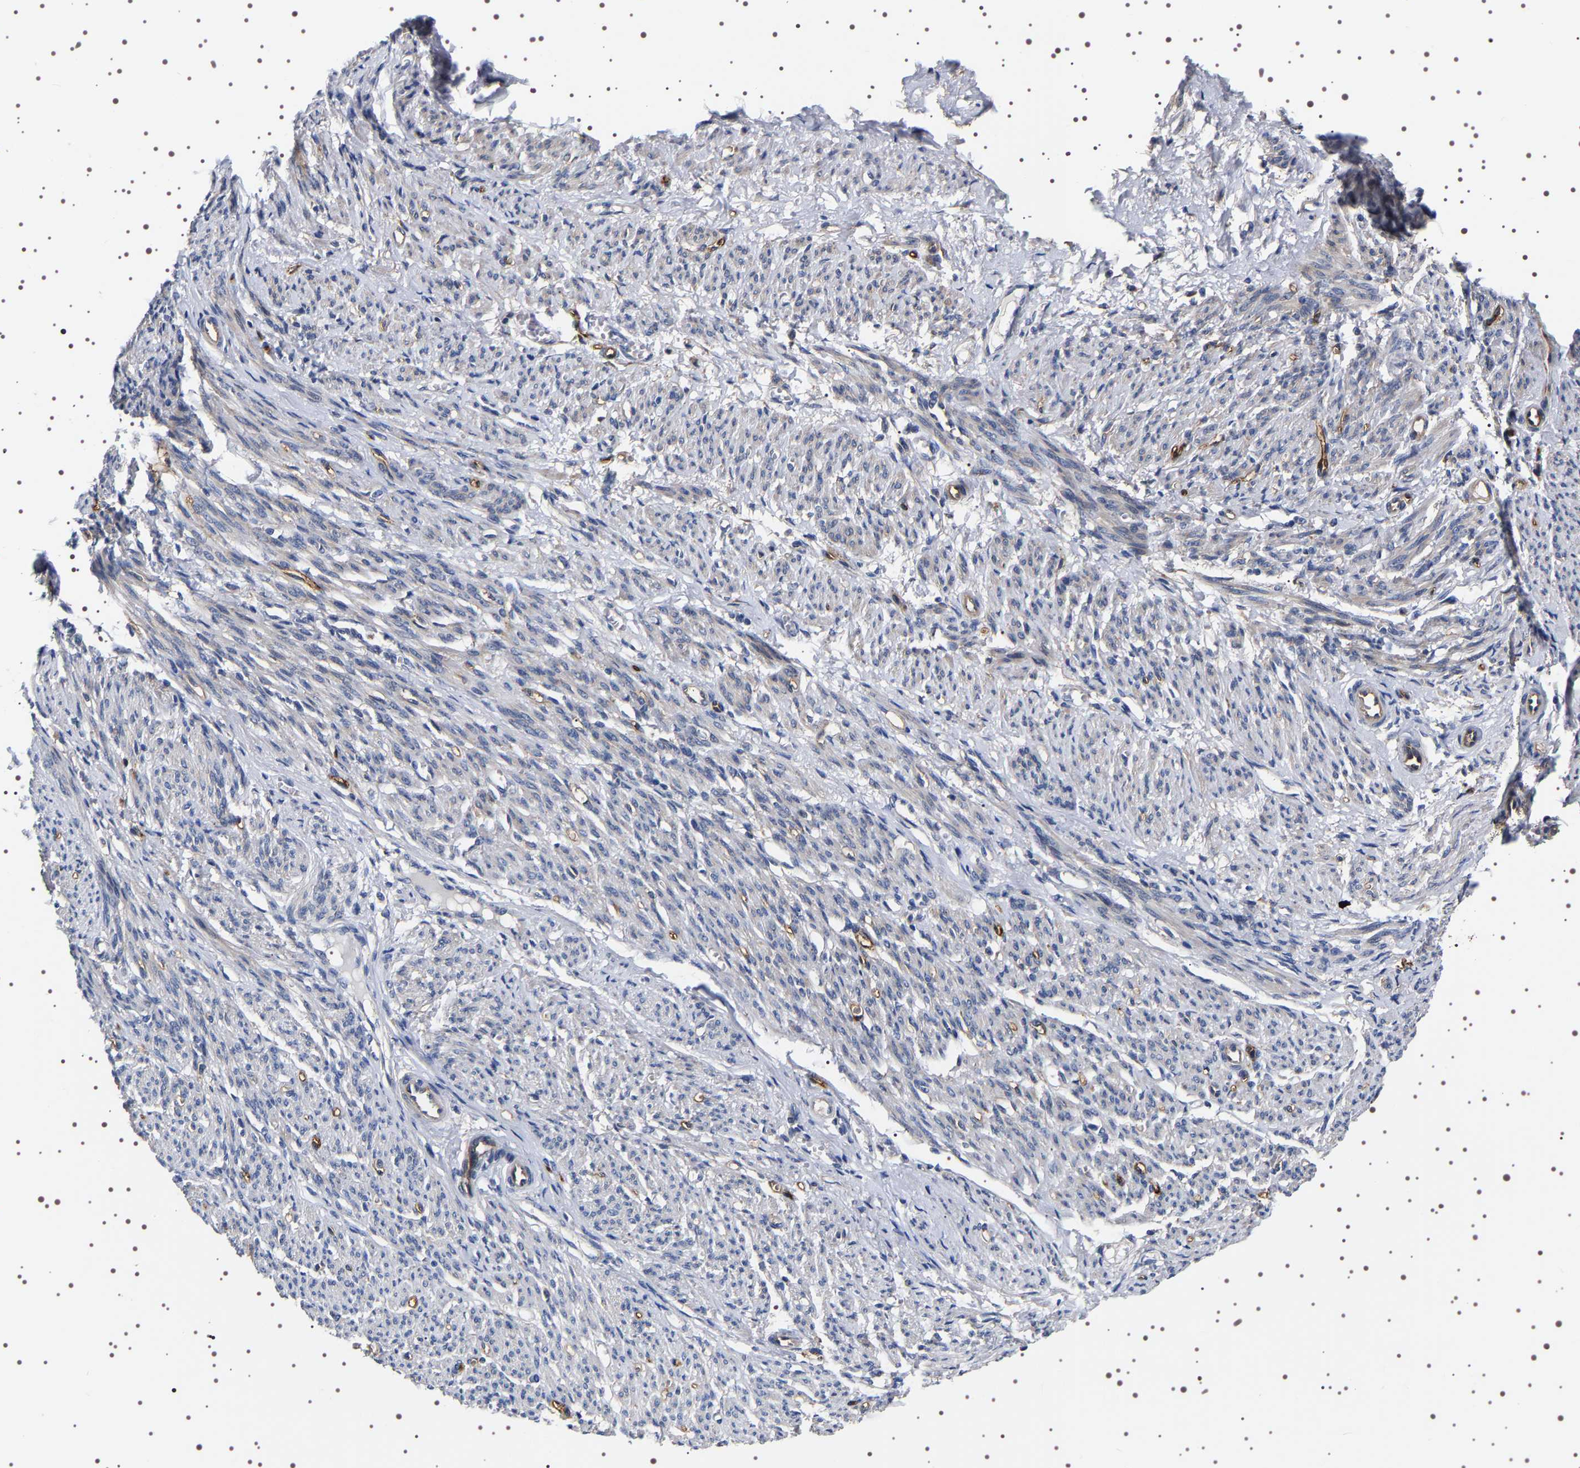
{"staining": {"intensity": "negative", "quantity": "none", "location": "none"}, "tissue": "smooth muscle", "cell_type": "Smooth muscle cells", "image_type": "normal", "snomed": [{"axis": "morphology", "description": "Normal tissue, NOS"}, {"axis": "topography", "description": "Smooth muscle"}], "caption": "Smooth muscle cells show no significant protein staining in benign smooth muscle. (IHC, brightfield microscopy, high magnification).", "gene": "ALPL", "patient": {"sex": "female", "age": 65}}